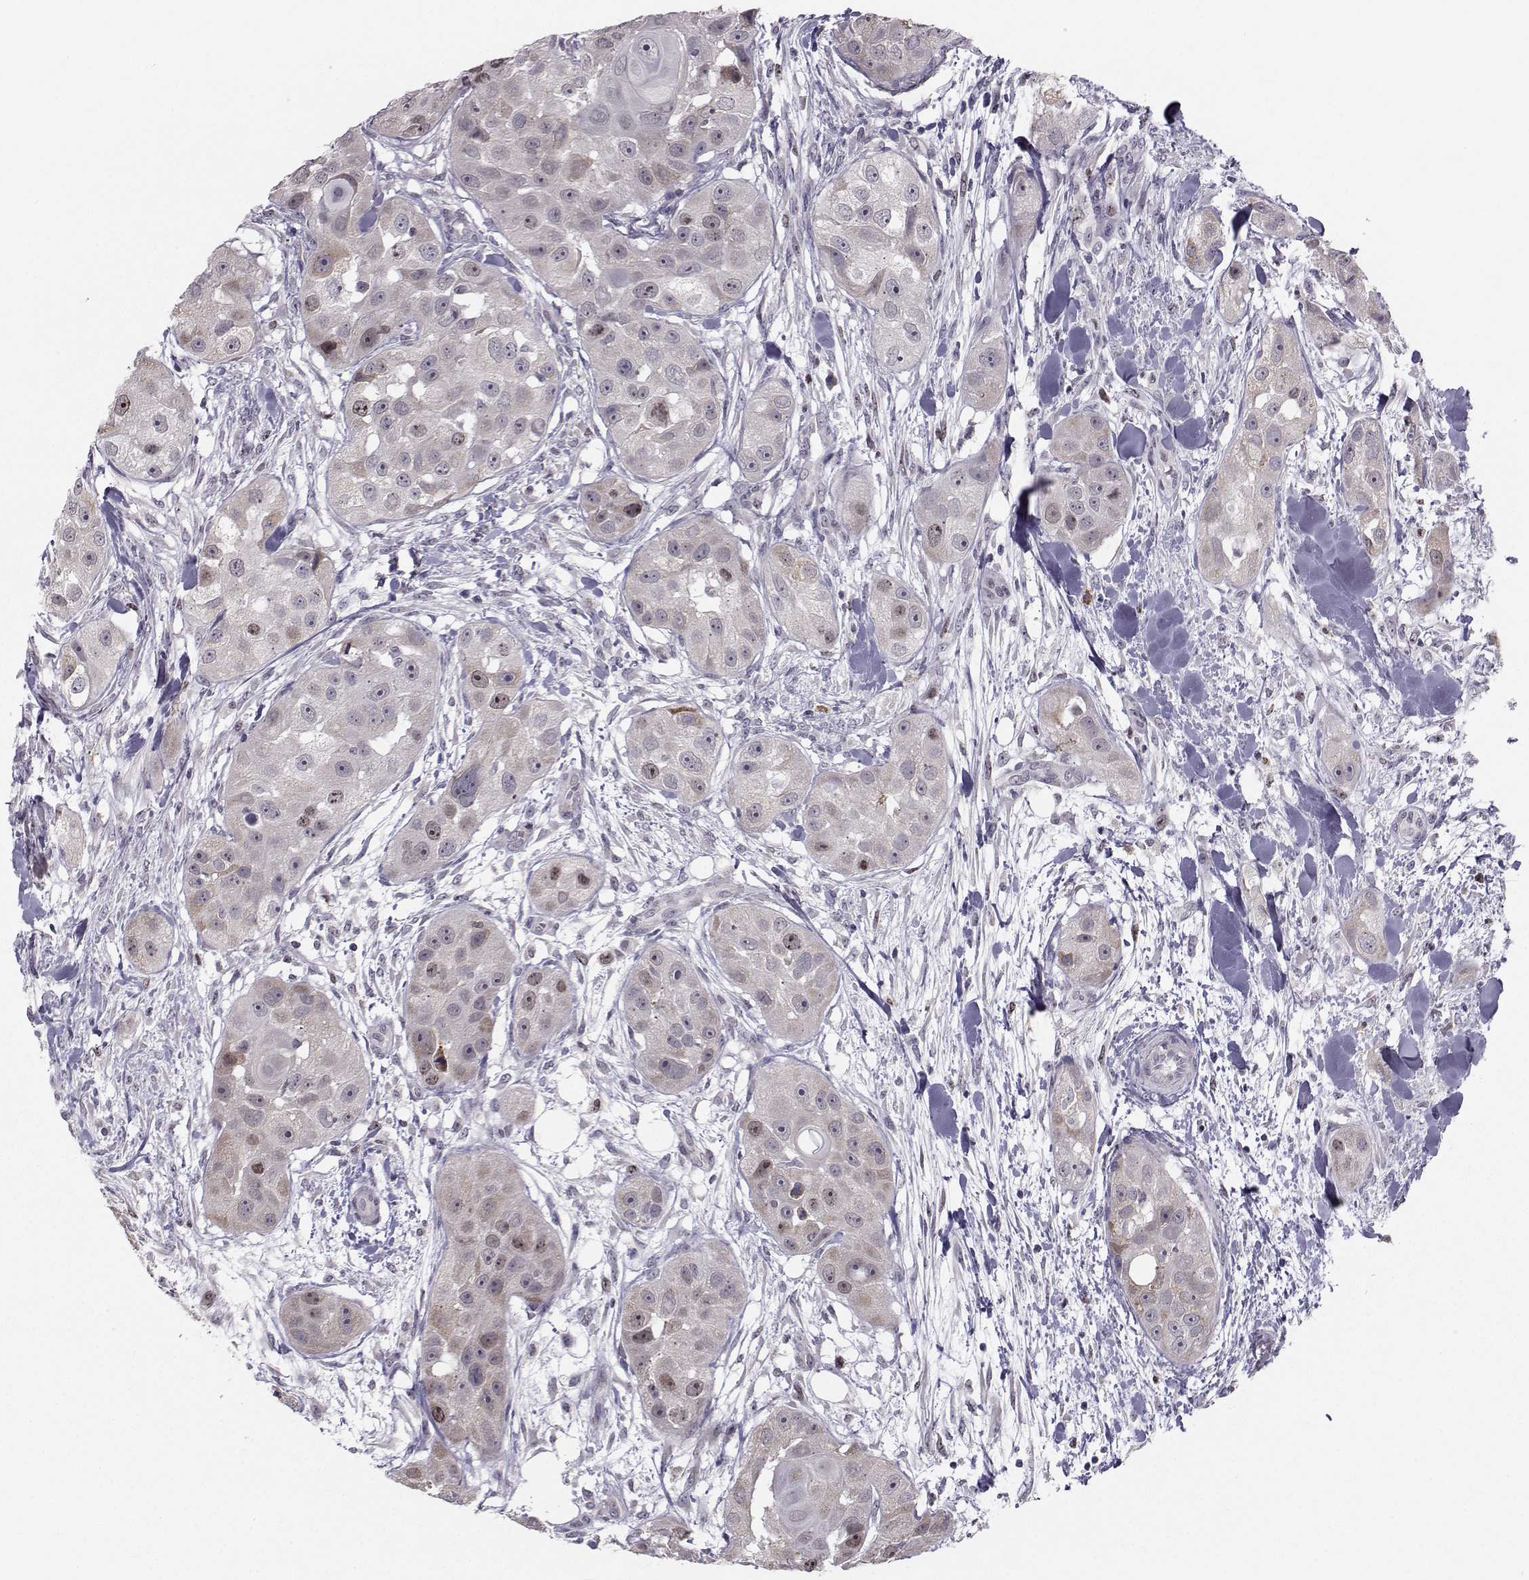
{"staining": {"intensity": "weak", "quantity": "<25%", "location": "cytoplasmic/membranous"}, "tissue": "head and neck cancer", "cell_type": "Tumor cells", "image_type": "cancer", "snomed": [{"axis": "morphology", "description": "Squamous cell carcinoma, NOS"}, {"axis": "topography", "description": "Head-Neck"}], "caption": "The photomicrograph shows no significant positivity in tumor cells of head and neck squamous cell carcinoma.", "gene": "LRP8", "patient": {"sex": "male", "age": 51}}